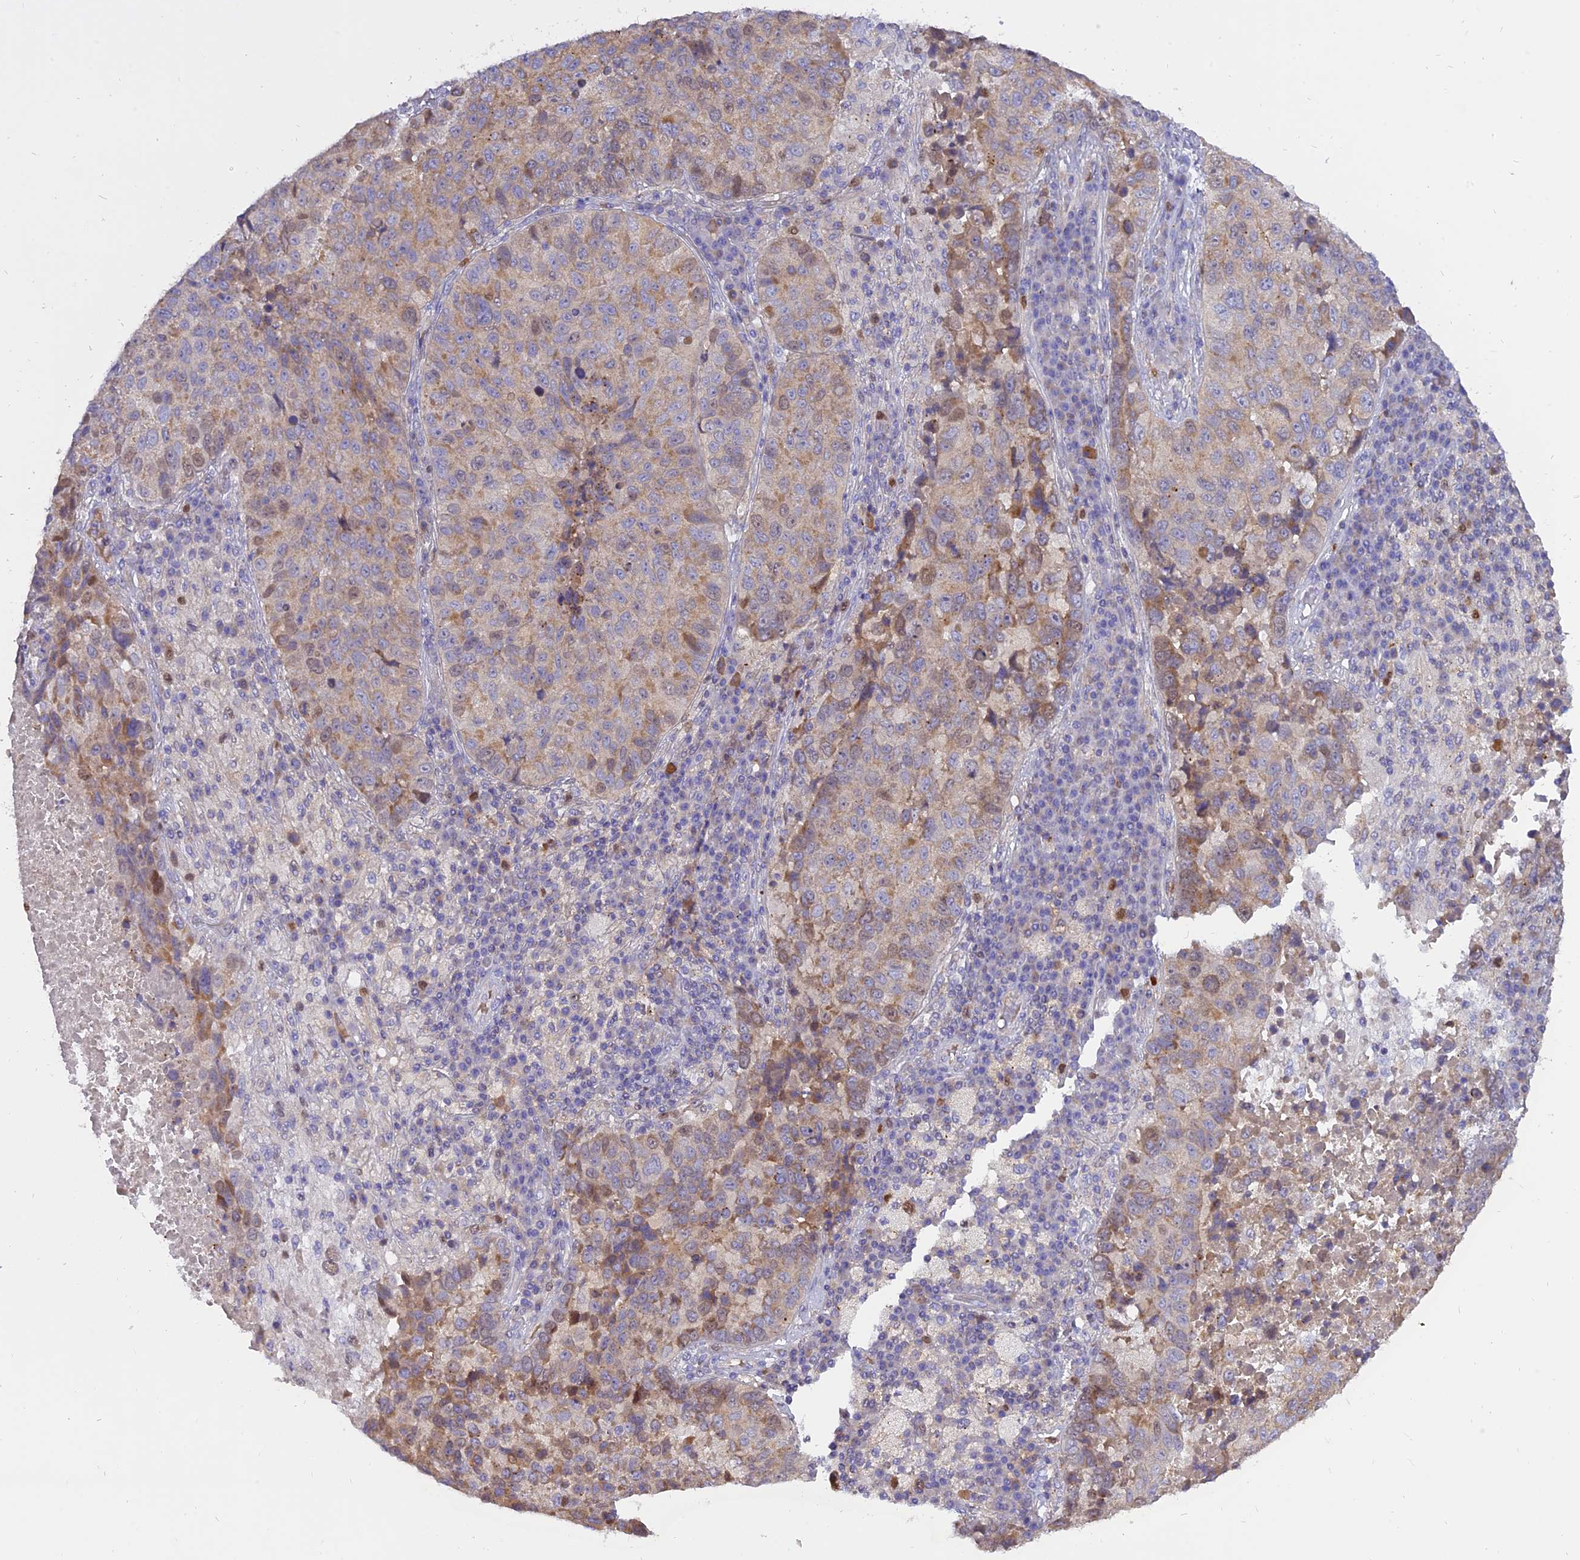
{"staining": {"intensity": "weak", "quantity": "25%-75%", "location": "cytoplasmic/membranous"}, "tissue": "lung cancer", "cell_type": "Tumor cells", "image_type": "cancer", "snomed": [{"axis": "morphology", "description": "Squamous cell carcinoma, NOS"}, {"axis": "topography", "description": "Lung"}], "caption": "Weak cytoplasmic/membranous expression for a protein is seen in about 25%-75% of tumor cells of squamous cell carcinoma (lung) using IHC.", "gene": "CENPV", "patient": {"sex": "male", "age": 73}}